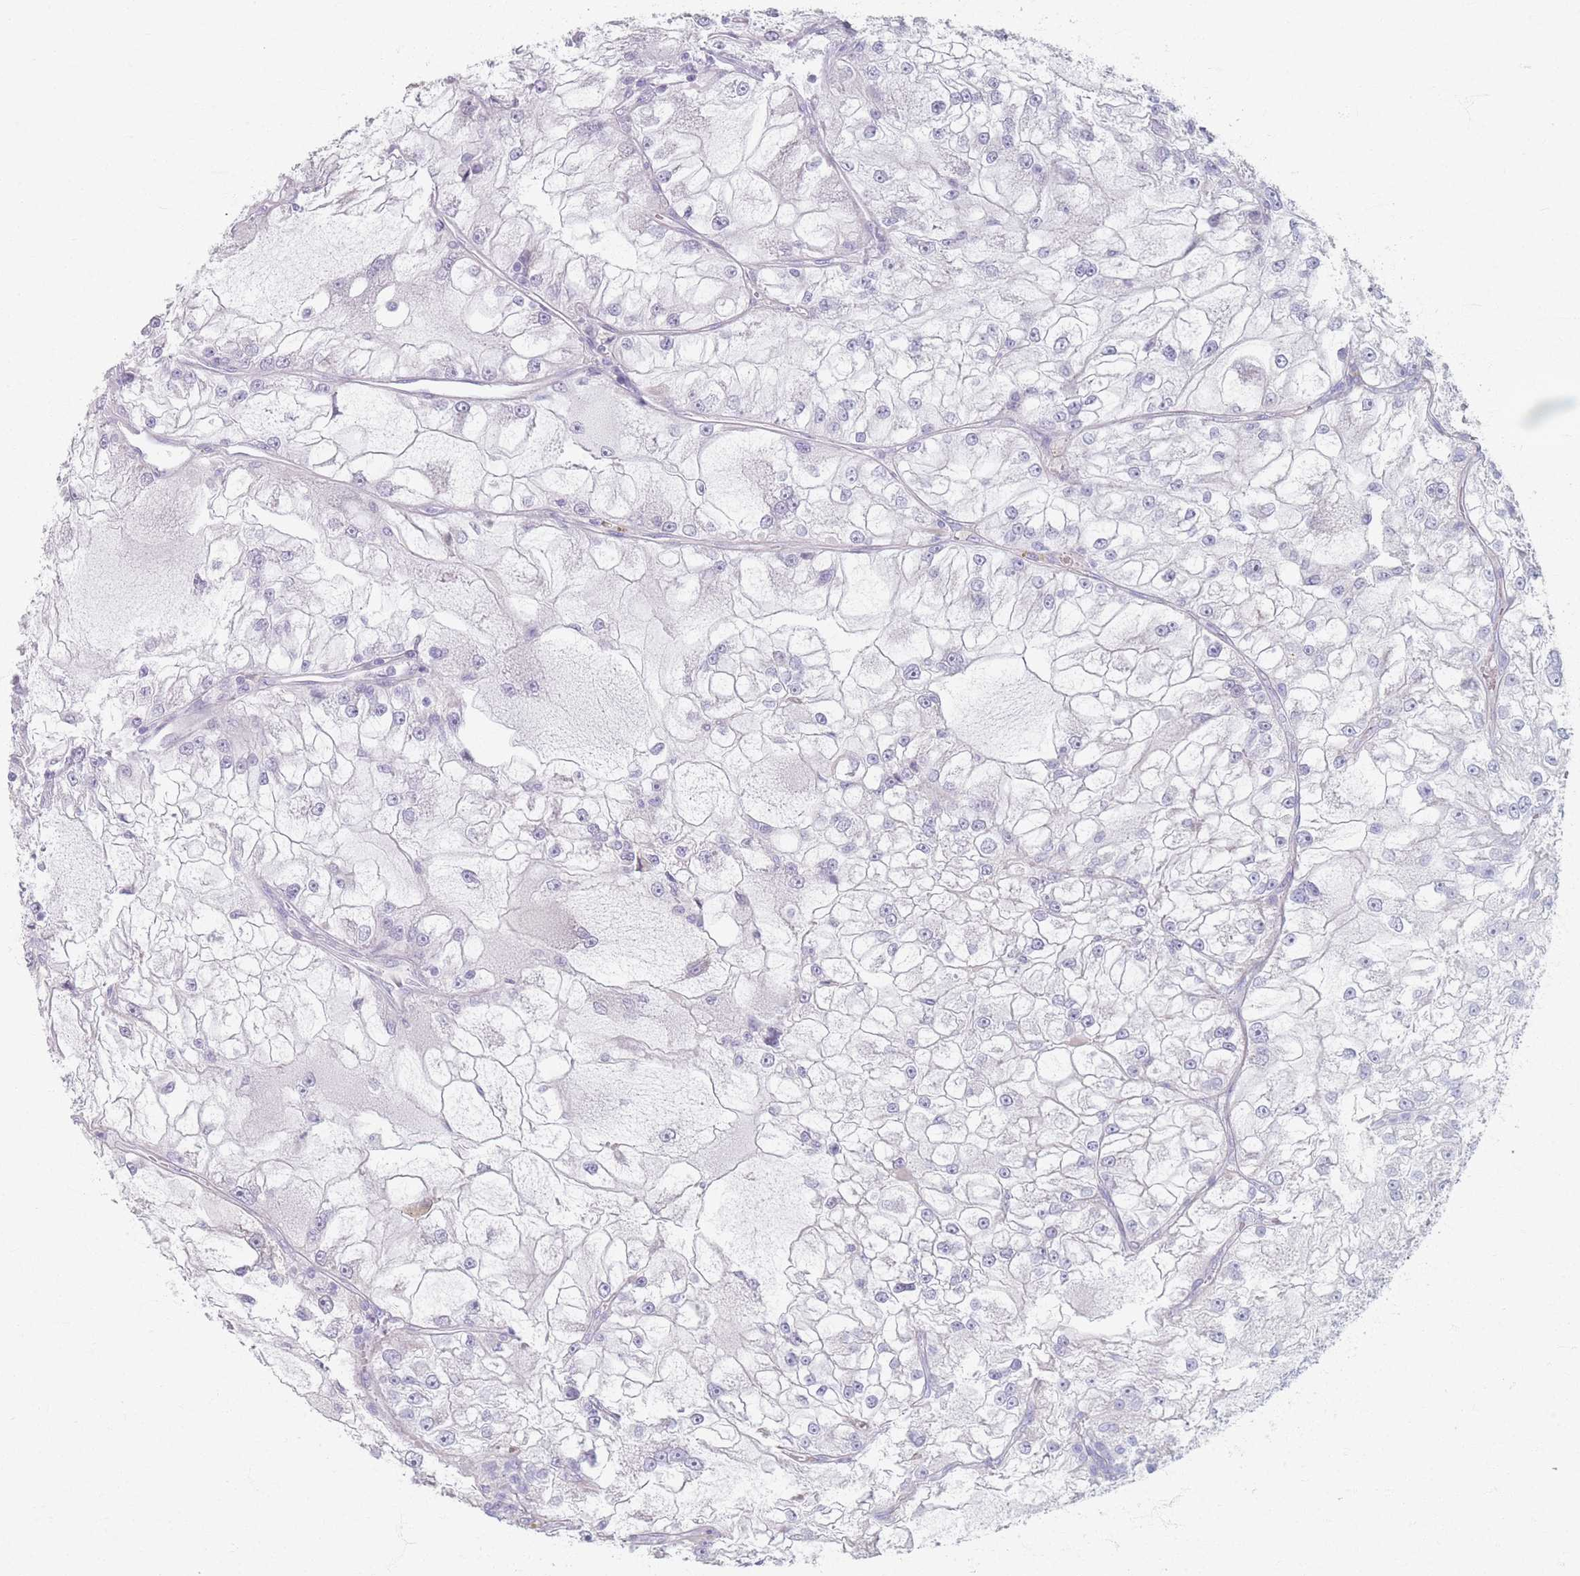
{"staining": {"intensity": "negative", "quantity": "none", "location": "none"}, "tissue": "renal cancer", "cell_type": "Tumor cells", "image_type": "cancer", "snomed": [{"axis": "morphology", "description": "Adenocarcinoma, NOS"}, {"axis": "topography", "description": "Kidney"}], "caption": "Tumor cells are negative for protein expression in human renal cancer.", "gene": "PIGM", "patient": {"sex": "female", "age": 72}}